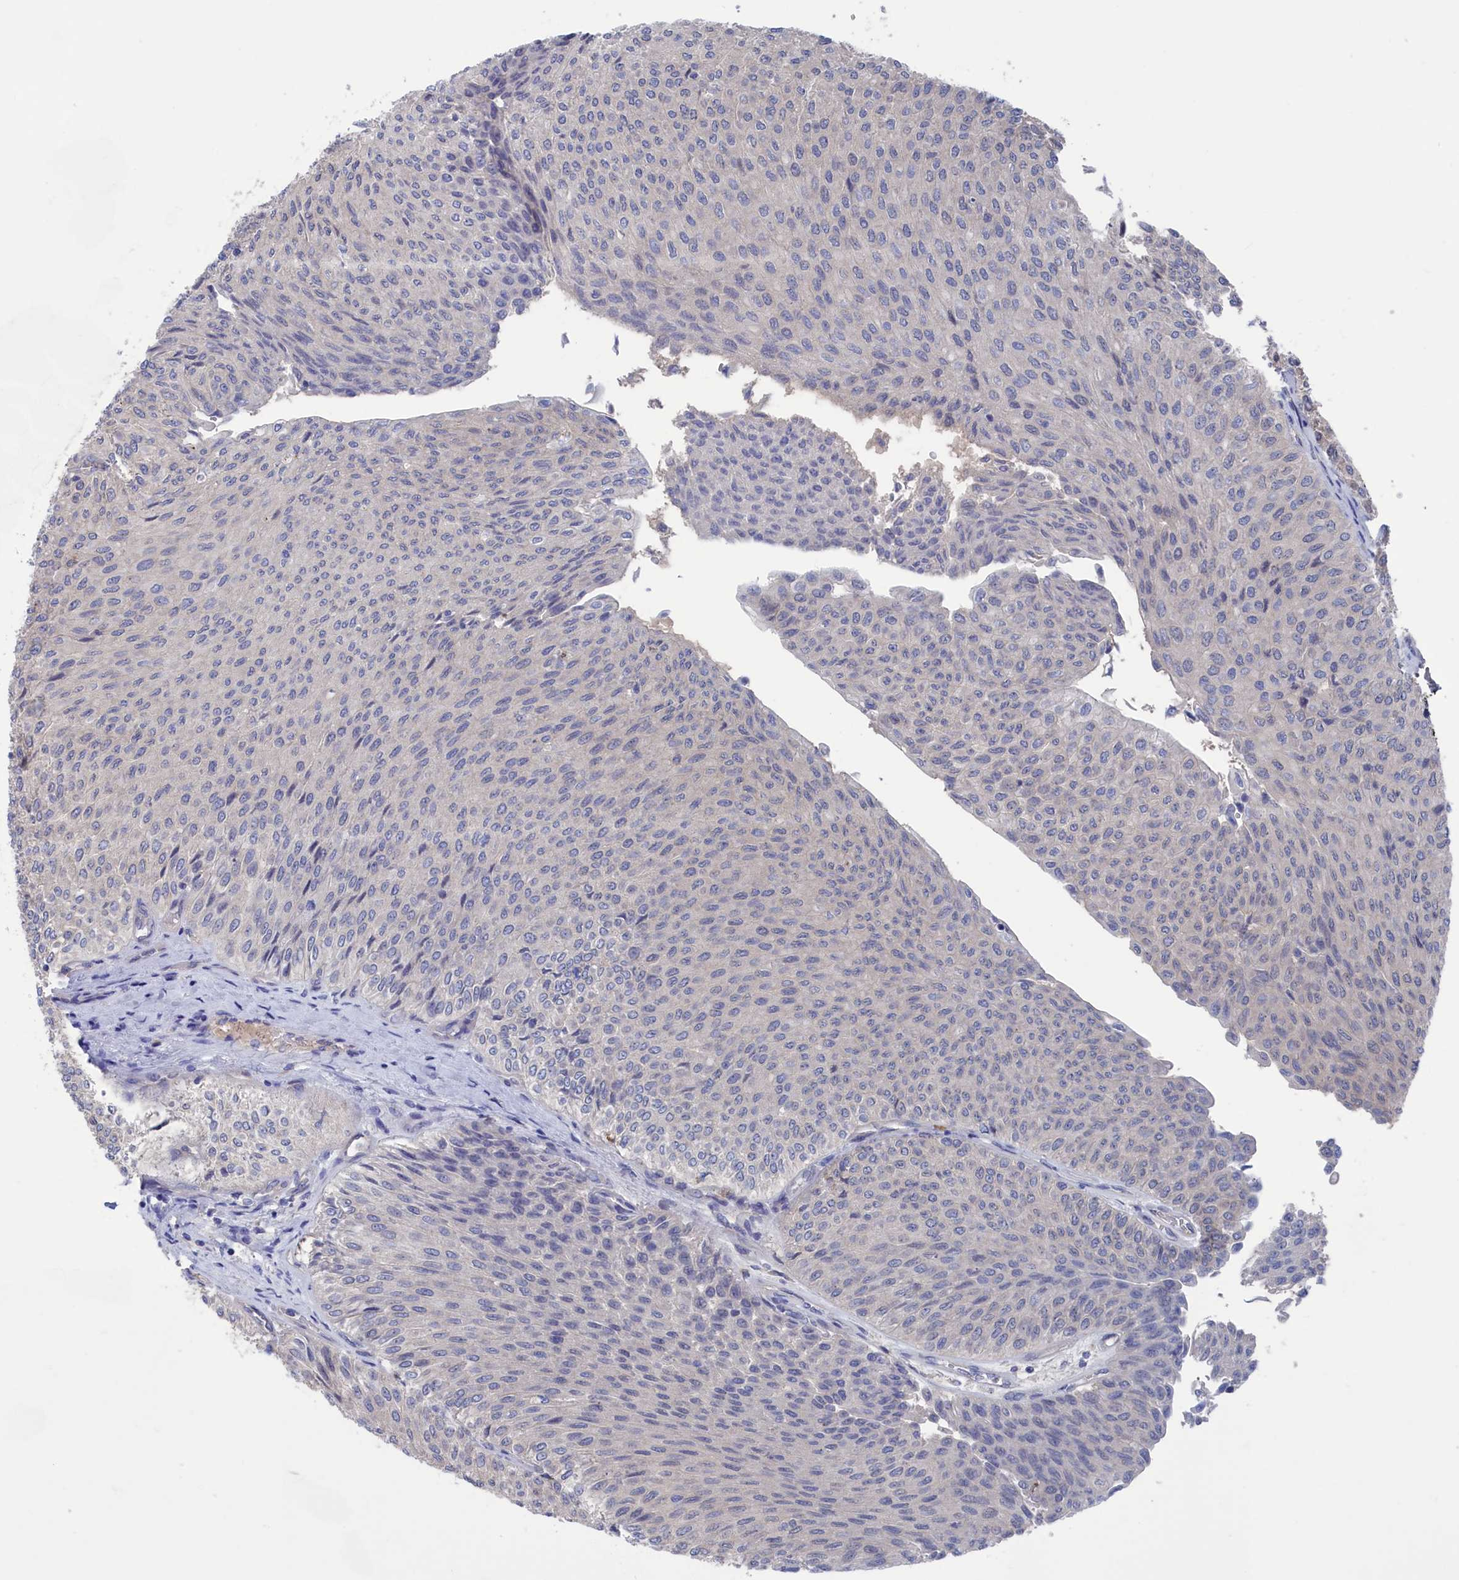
{"staining": {"intensity": "negative", "quantity": "none", "location": "none"}, "tissue": "urothelial cancer", "cell_type": "Tumor cells", "image_type": "cancer", "snomed": [{"axis": "morphology", "description": "Urothelial carcinoma, Low grade"}, {"axis": "topography", "description": "Urinary bladder"}], "caption": "An IHC image of urothelial cancer is shown. There is no staining in tumor cells of urothelial cancer.", "gene": "NUTF2", "patient": {"sex": "male", "age": 78}}